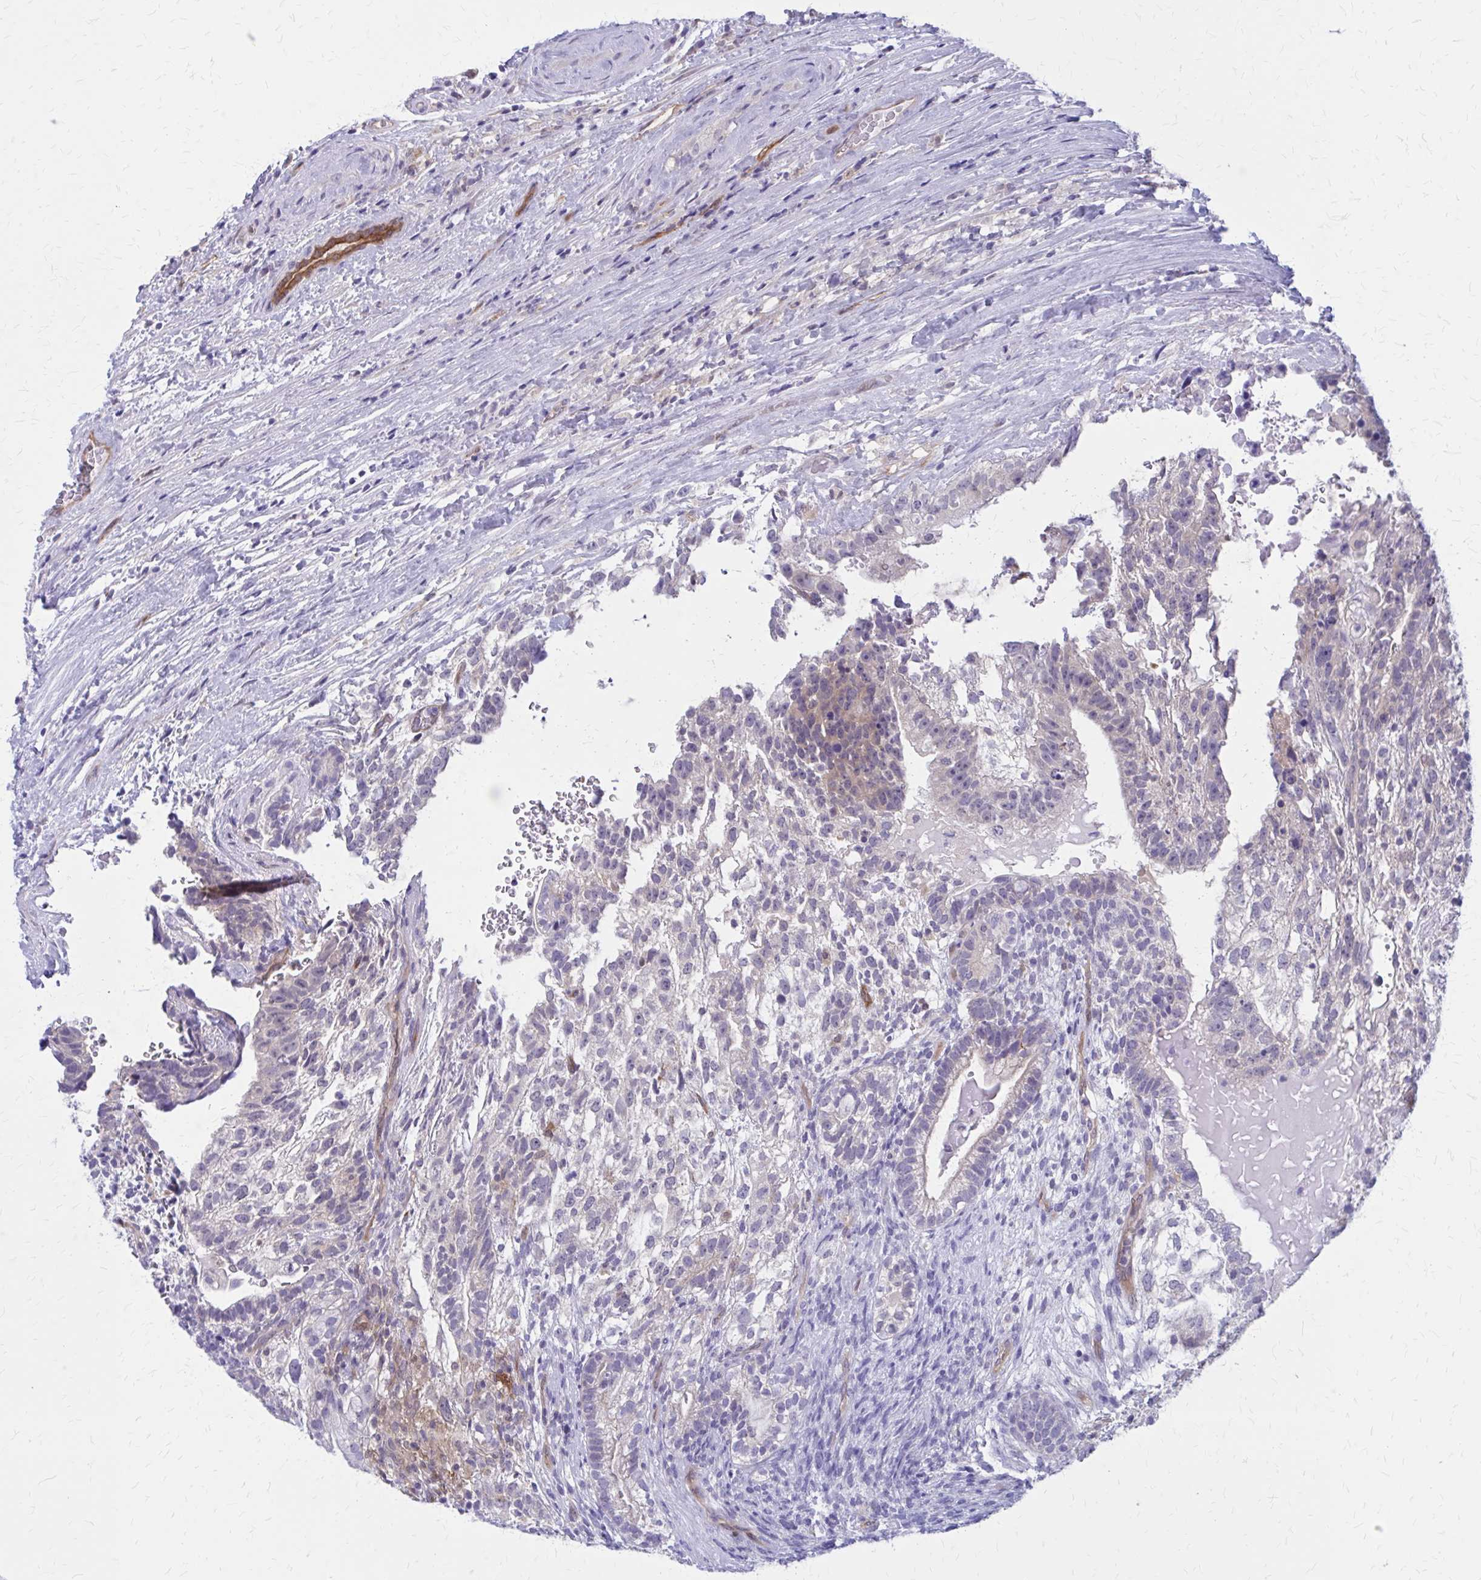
{"staining": {"intensity": "weak", "quantity": "<25%", "location": "cytoplasmic/membranous"}, "tissue": "testis cancer", "cell_type": "Tumor cells", "image_type": "cancer", "snomed": [{"axis": "morphology", "description": "Seminoma, NOS"}, {"axis": "morphology", "description": "Carcinoma, Embryonal, NOS"}, {"axis": "topography", "description": "Testis"}], "caption": "Protein analysis of seminoma (testis) demonstrates no significant positivity in tumor cells.", "gene": "CLIC2", "patient": {"sex": "male", "age": 41}}